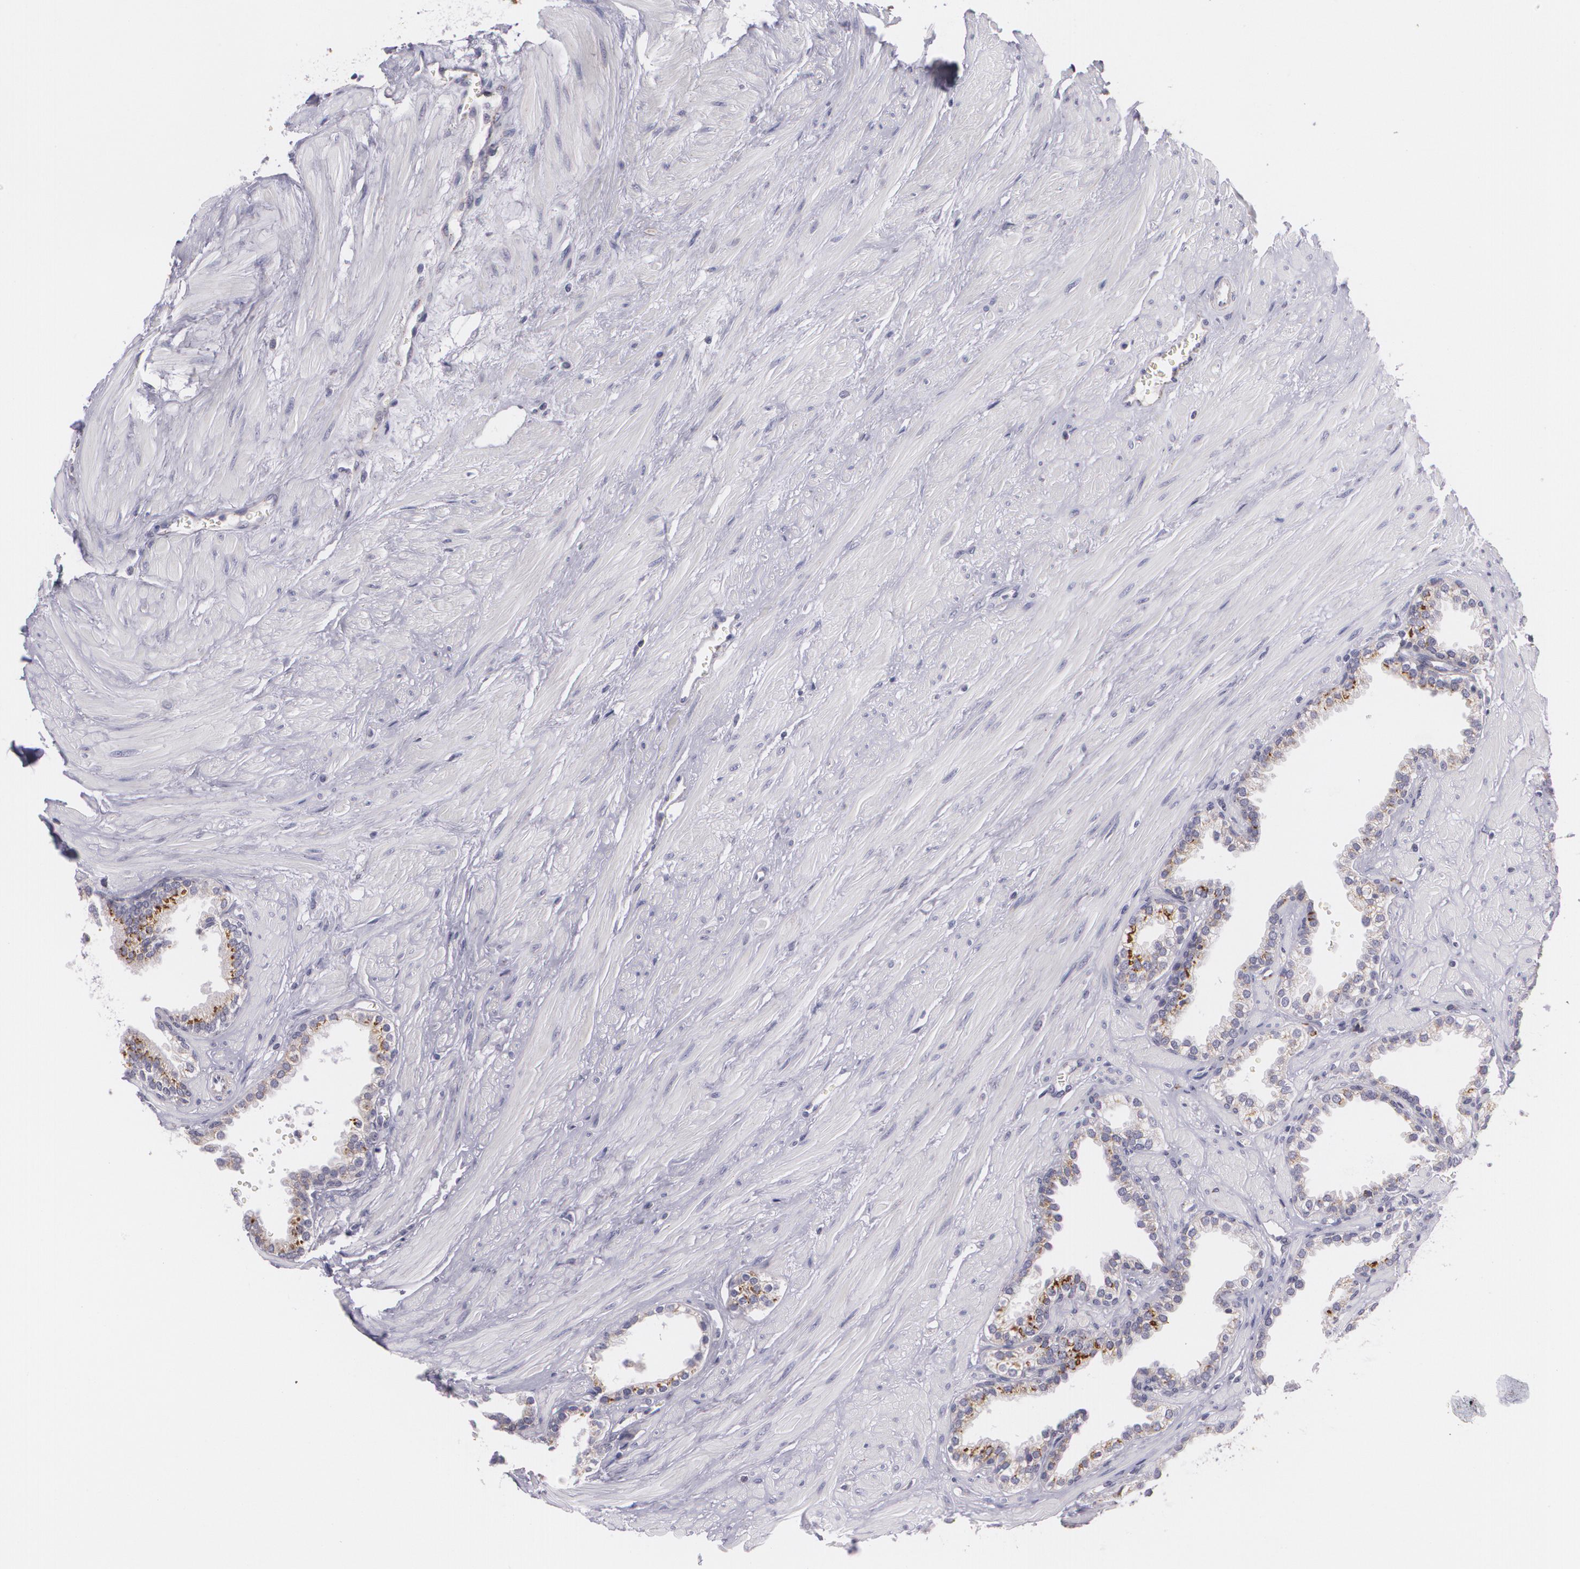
{"staining": {"intensity": "moderate", "quantity": "<25%", "location": "cytoplasmic/membranous"}, "tissue": "prostate", "cell_type": "Glandular cells", "image_type": "normal", "snomed": [{"axis": "morphology", "description": "Normal tissue, NOS"}, {"axis": "topography", "description": "Prostate"}], "caption": "High-power microscopy captured an immunohistochemistry image of normal prostate, revealing moderate cytoplasmic/membranous positivity in approximately <25% of glandular cells.", "gene": "CILK1", "patient": {"sex": "male", "age": 64}}